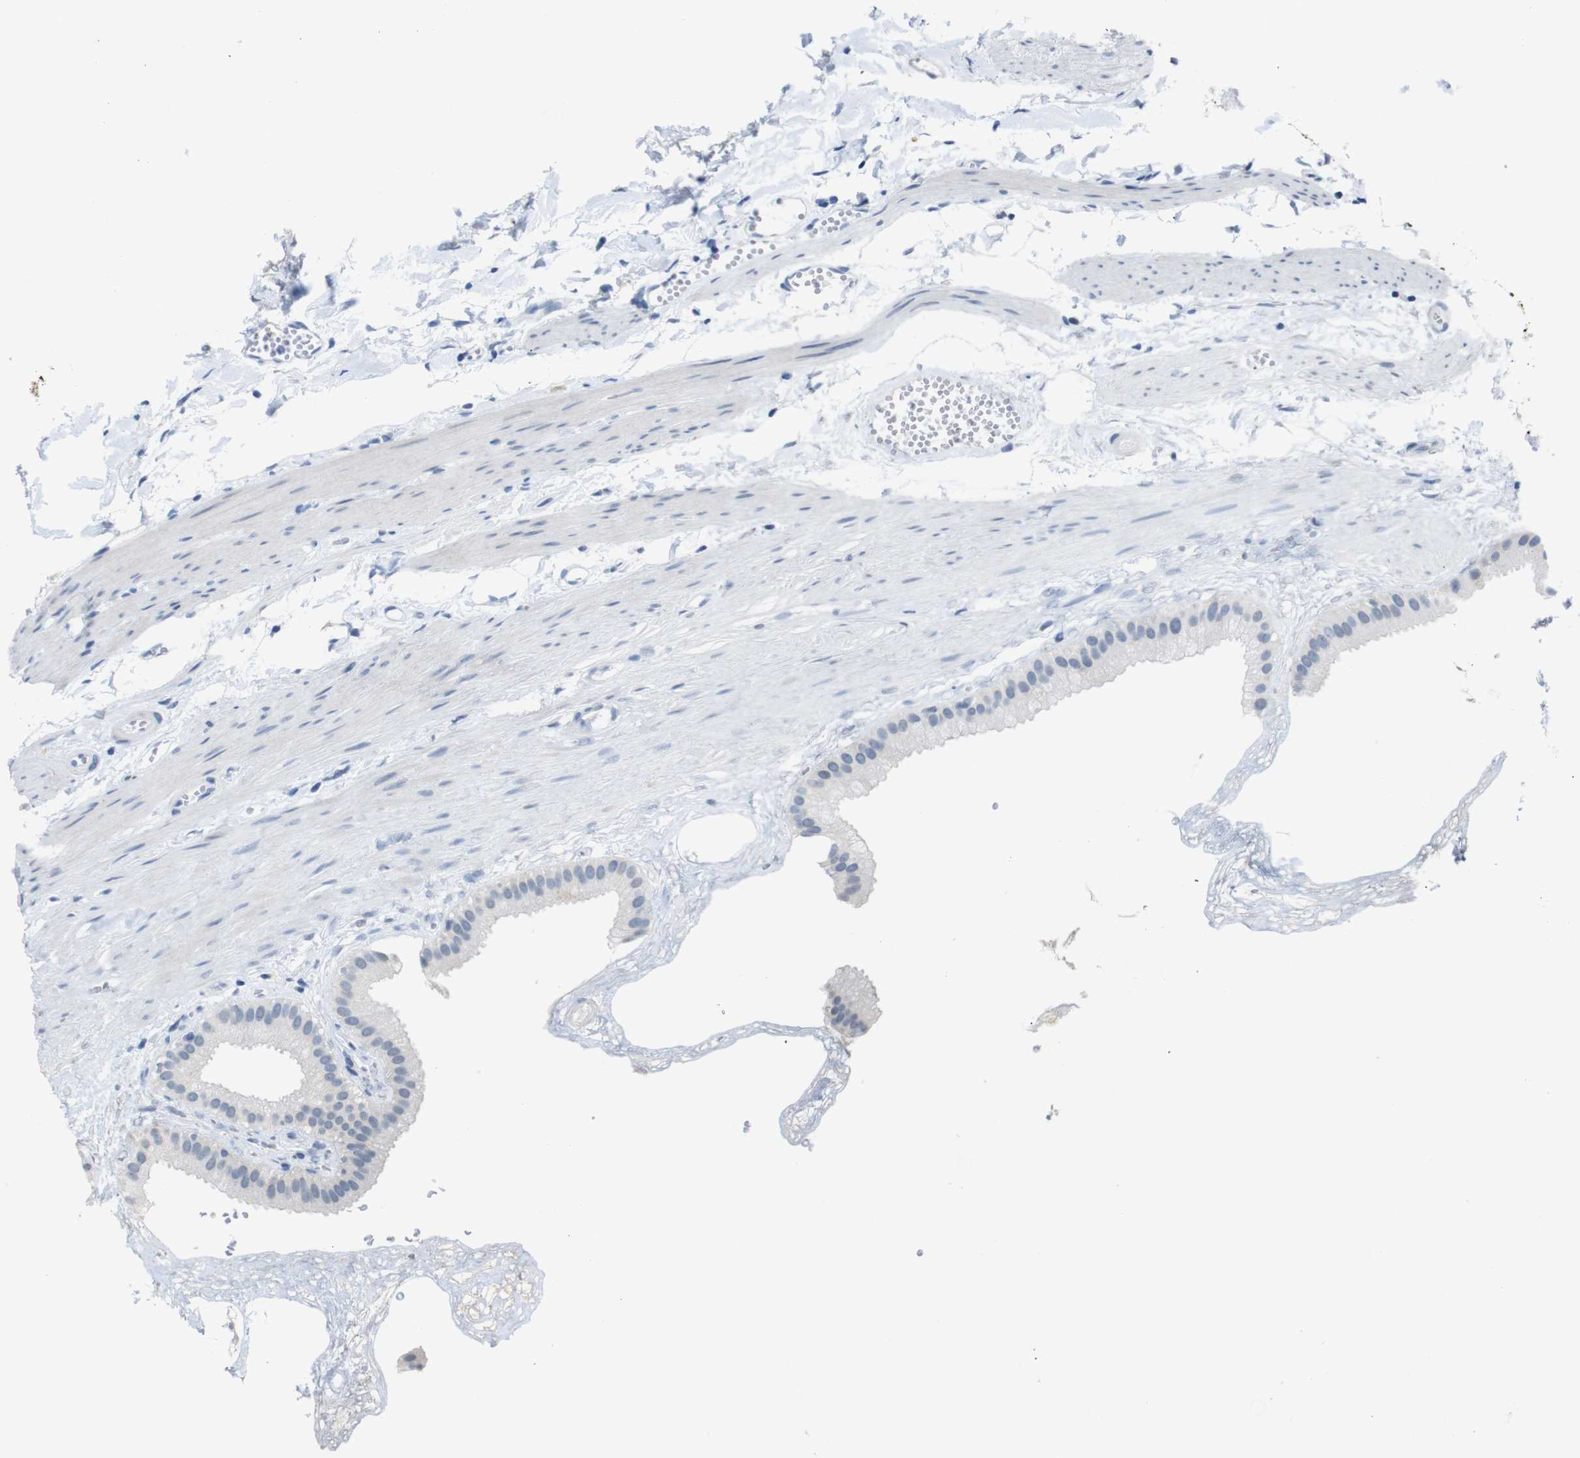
{"staining": {"intensity": "negative", "quantity": "none", "location": "none"}, "tissue": "gallbladder", "cell_type": "Glandular cells", "image_type": "normal", "snomed": [{"axis": "morphology", "description": "Normal tissue, NOS"}, {"axis": "topography", "description": "Gallbladder"}], "caption": "A high-resolution image shows IHC staining of normal gallbladder, which displays no significant positivity in glandular cells. Brightfield microscopy of immunohistochemistry (IHC) stained with DAB (brown) and hematoxylin (blue), captured at high magnification.", "gene": "CHRM5", "patient": {"sex": "female", "age": 64}}